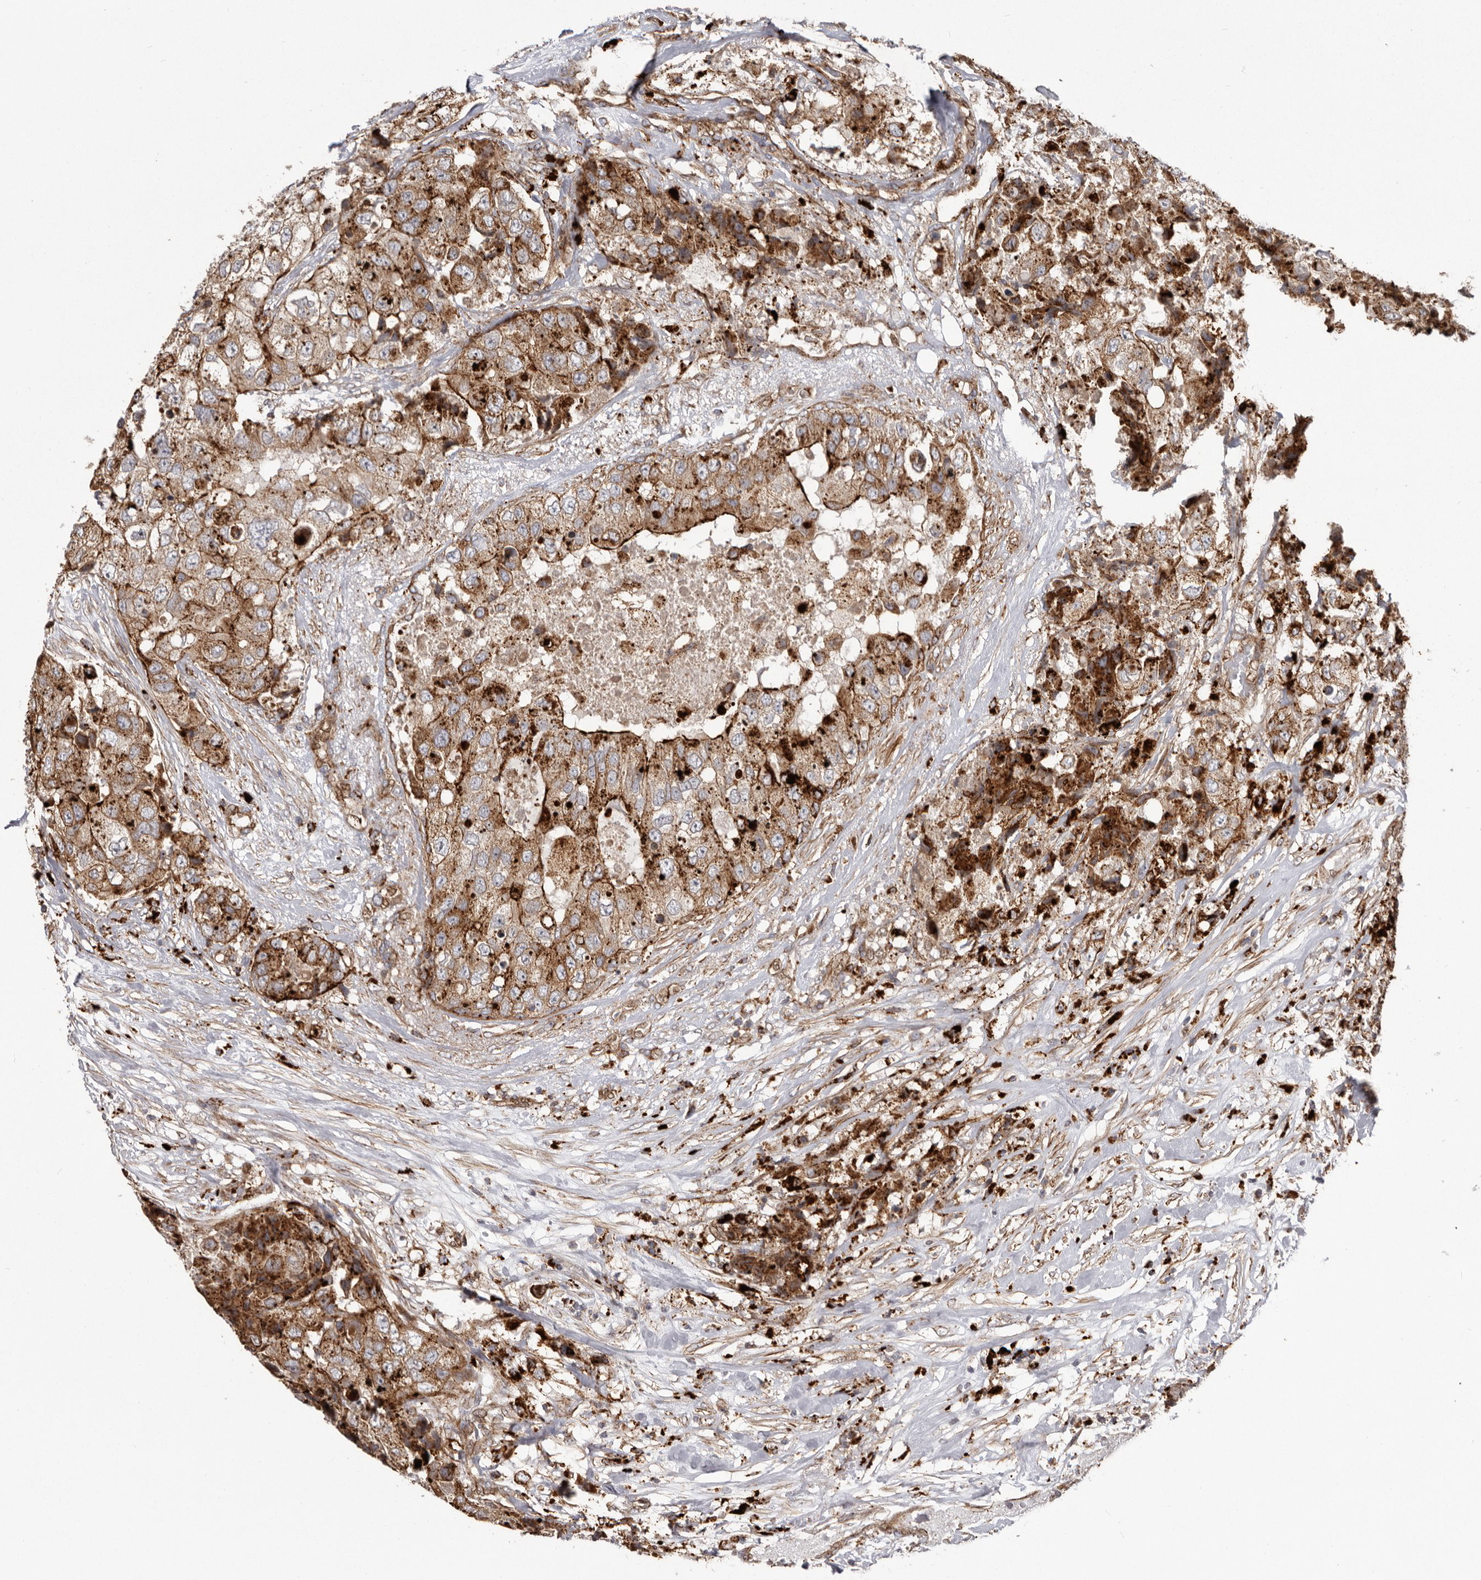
{"staining": {"intensity": "strong", "quantity": "25%-75%", "location": "cytoplasmic/membranous"}, "tissue": "breast cancer", "cell_type": "Tumor cells", "image_type": "cancer", "snomed": [{"axis": "morphology", "description": "Duct carcinoma"}, {"axis": "topography", "description": "Breast"}], "caption": "This image shows immunohistochemistry (IHC) staining of human breast cancer (intraductal carcinoma), with high strong cytoplasmic/membranous expression in approximately 25%-75% of tumor cells.", "gene": "NUP43", "patient": {"sex": "female", "age": 62}}